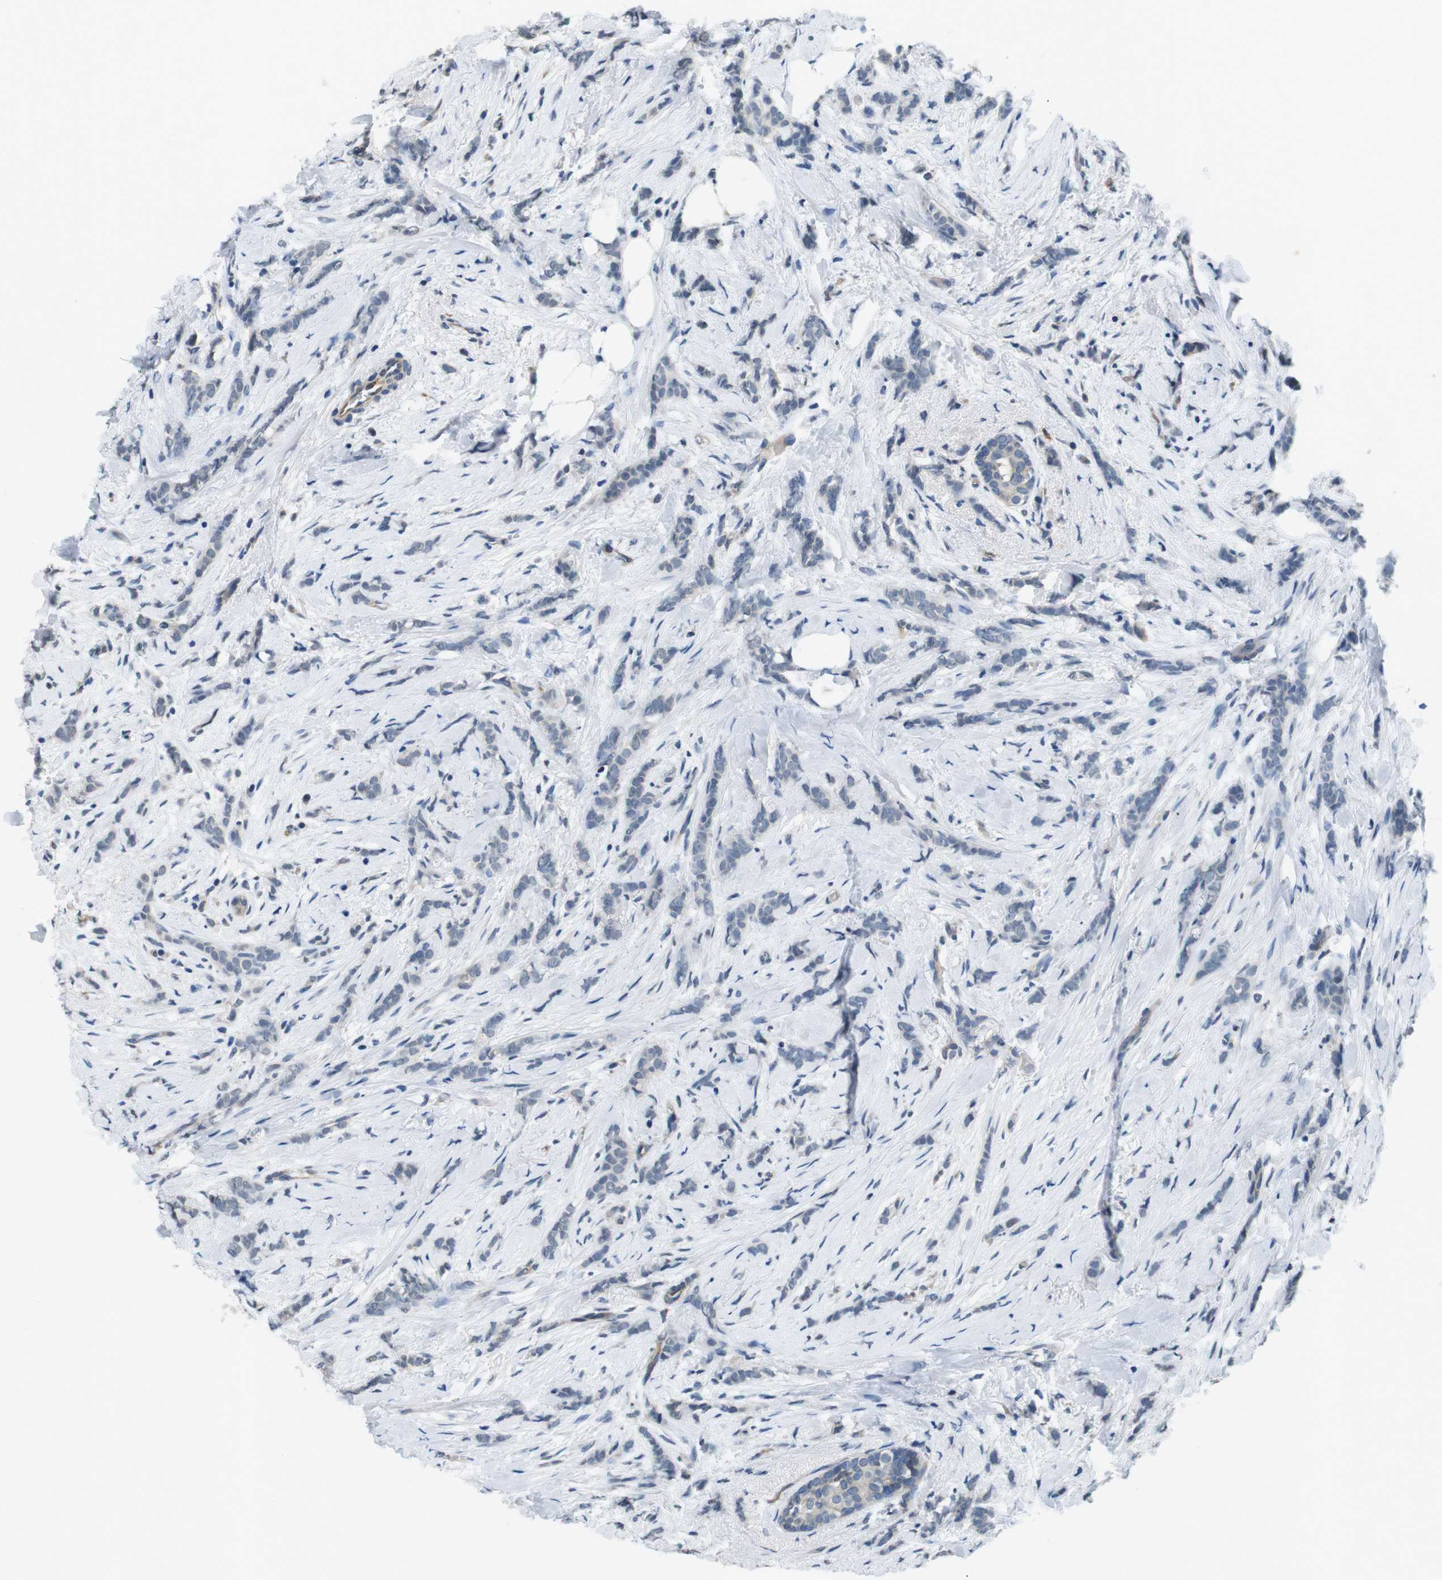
{"staining": {"intensity": "negative", "quantity": "none", "location": "none"}, "tissue": "breast cancer", "cell_type": "Tumor cells", "image_type": "cancer", "snomed": [{"axis": "morphology", "description": "Lobular carcinoma, in situ"}, {"axis": "morphology", "description": "Lobular carcinoma"}, {"axis": "topography", "description": "Breast"}], "caption": "IHC photomicrograph of neoplastic tissue: breast cancer stained with DAB (3,3'-diaminobenzidine) displays no significant protein staining in tumor cells.", "gene": "CD163L1", "patient": {"sex": "female", "age": 41}}